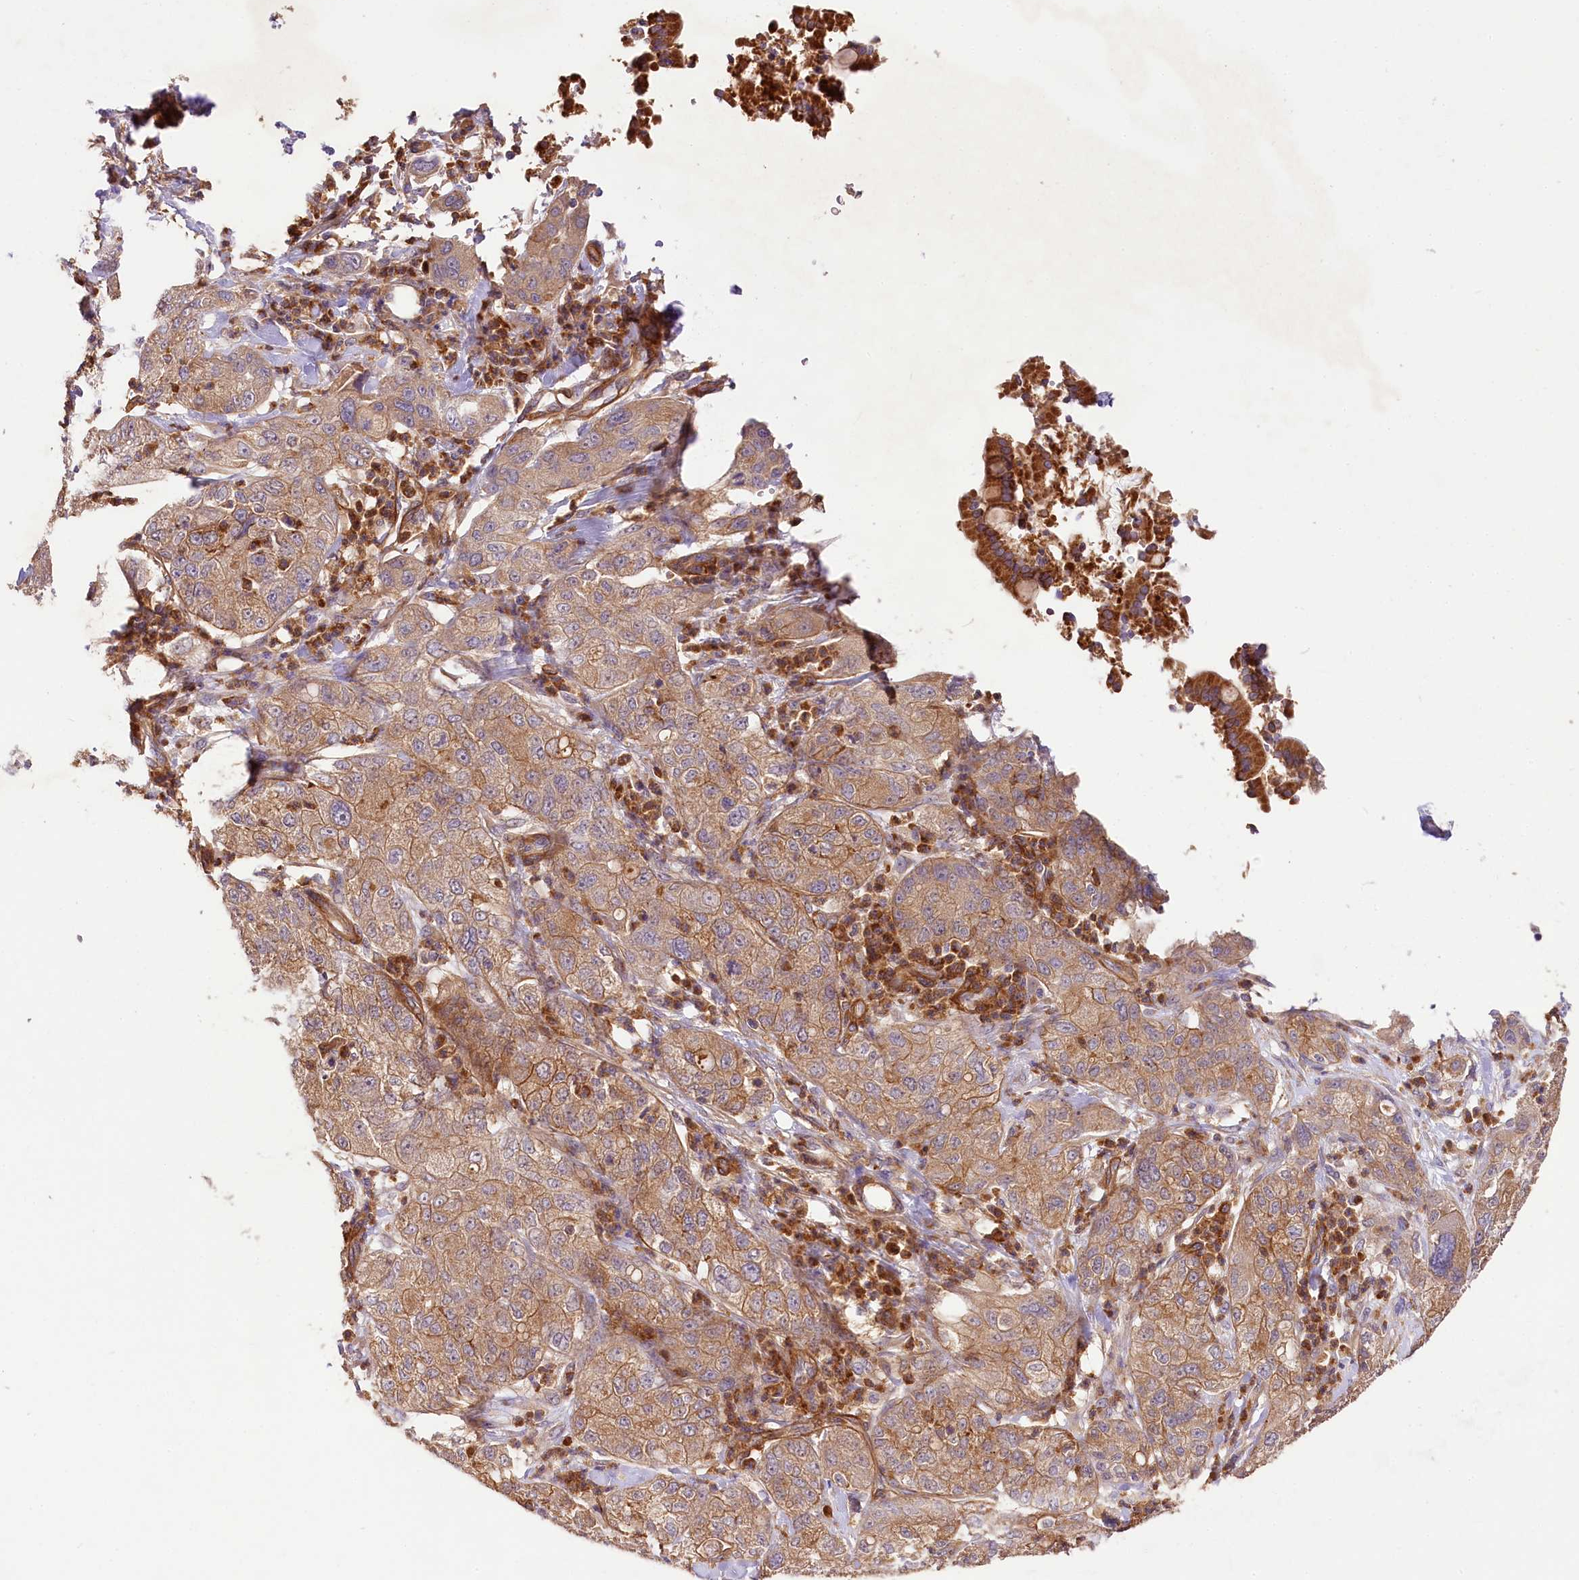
{"staining": {"intensity": "moderate", "quantity": ">75%", "location": "cytoplasmic/membranous"}, "tissue": "pancreatic cancer", "cell_type": "Tumor cells", "image_type": "cancer", "snomed": [{"axis": "morphology", "description": "Adenocarcinoma, NOS"}, {"axis": "topography", "description": "Pancreas"}], "caption": "Immunohistochemistry (IHC) micrograph of pancreatic cancer stained for a protein (brown), which shows medium levels of moderate cytoplasmic/membranous expression in about >75% of tumor cells.", "gene": "CSAD", "patient": {"sex": "female", "age": 78}}